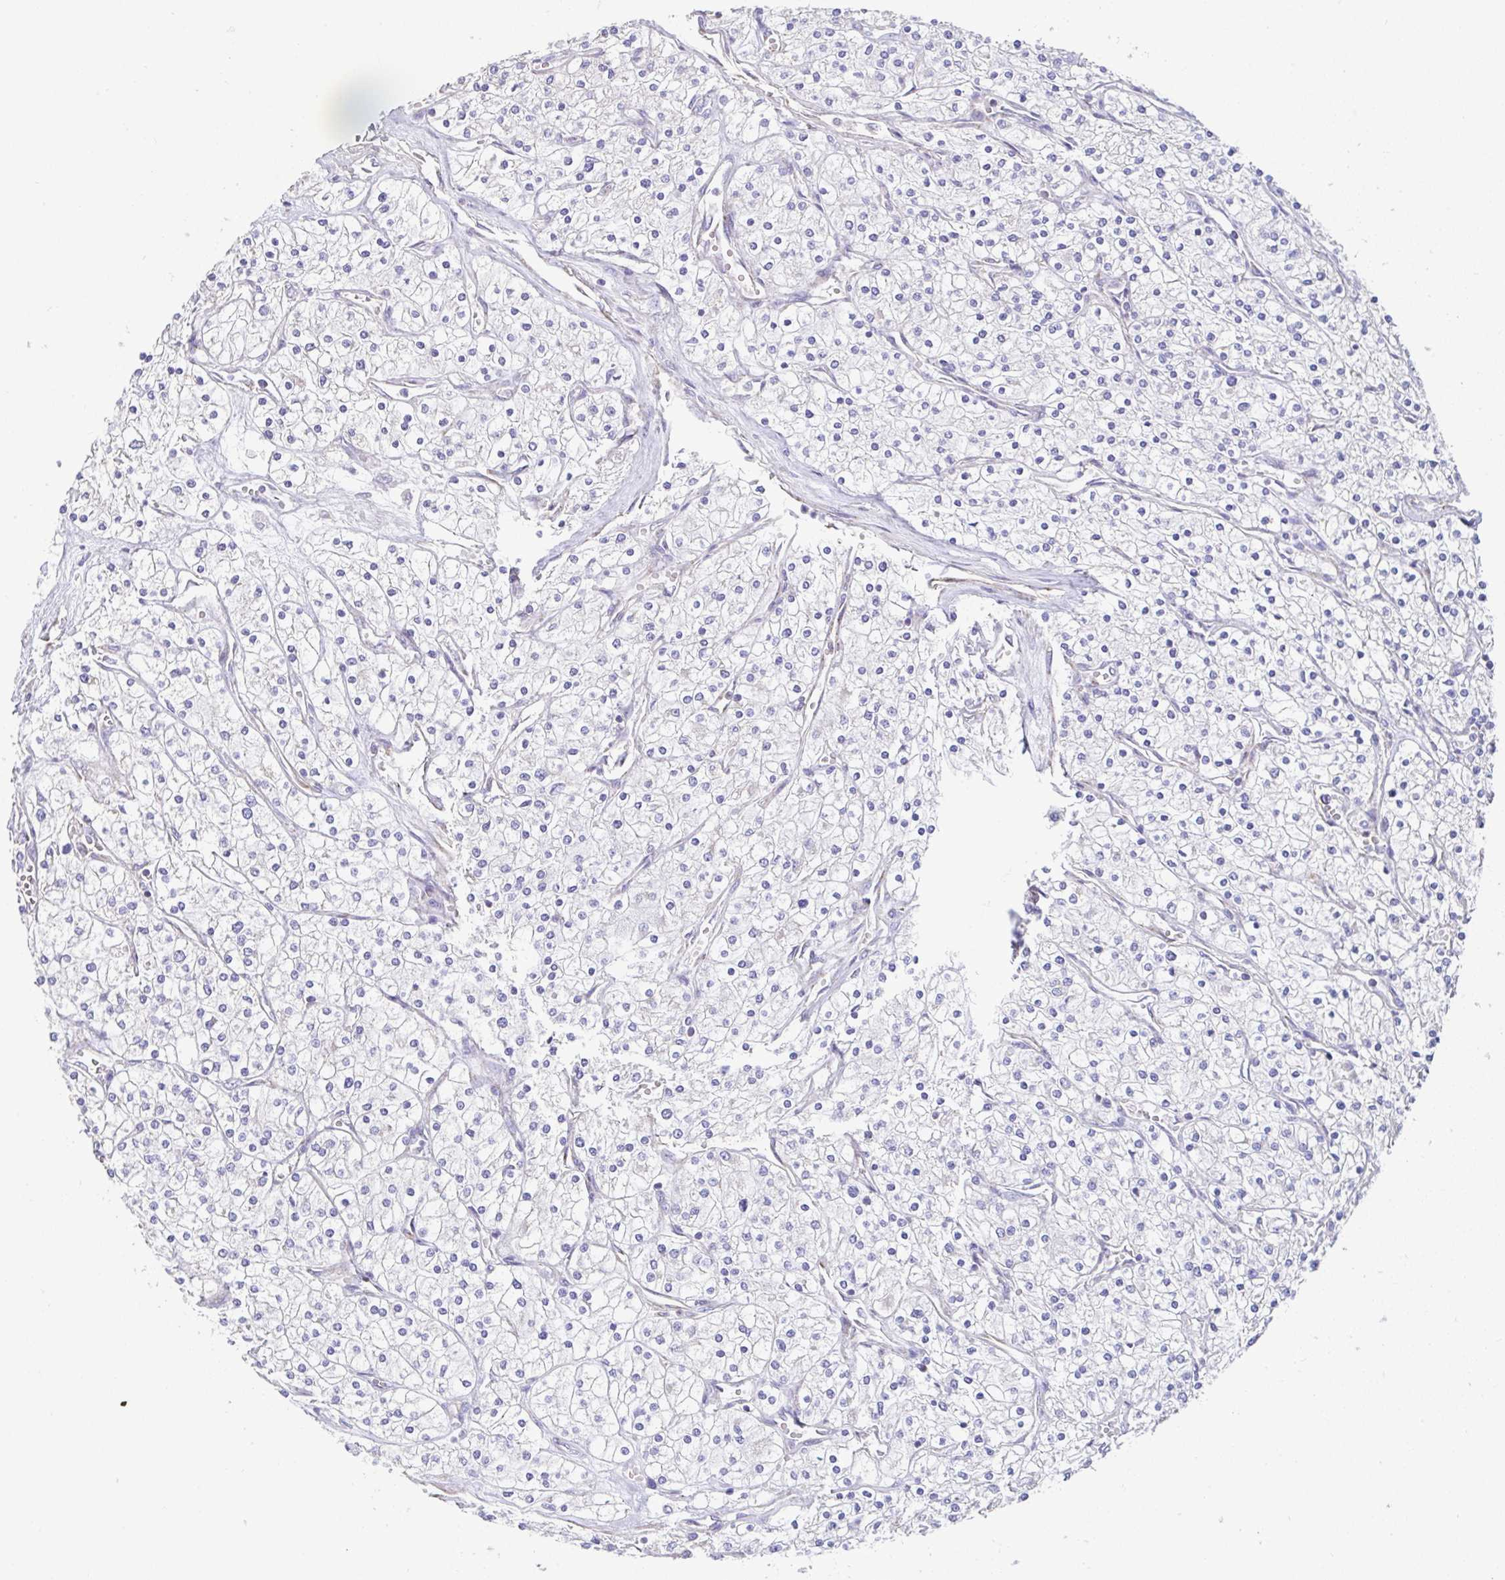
{"staining": {"intensity": "negative", "quantity": "none", "location": "none"}, "tissue": "renal cancer", "cell_type": "Tumor cells", "image_type": "cancer", "snomed": [{"axis": "morphology", "description": "Adenocarcinoma, NOS"}, {"axis": "topography", "description": "Kidney"}], "caption": "Tumor cells are negative for protein expression in human renal cancer (adenocarcinoma).", "gene": "DOK7", "patient": {"sex": "male", "age": 80}}